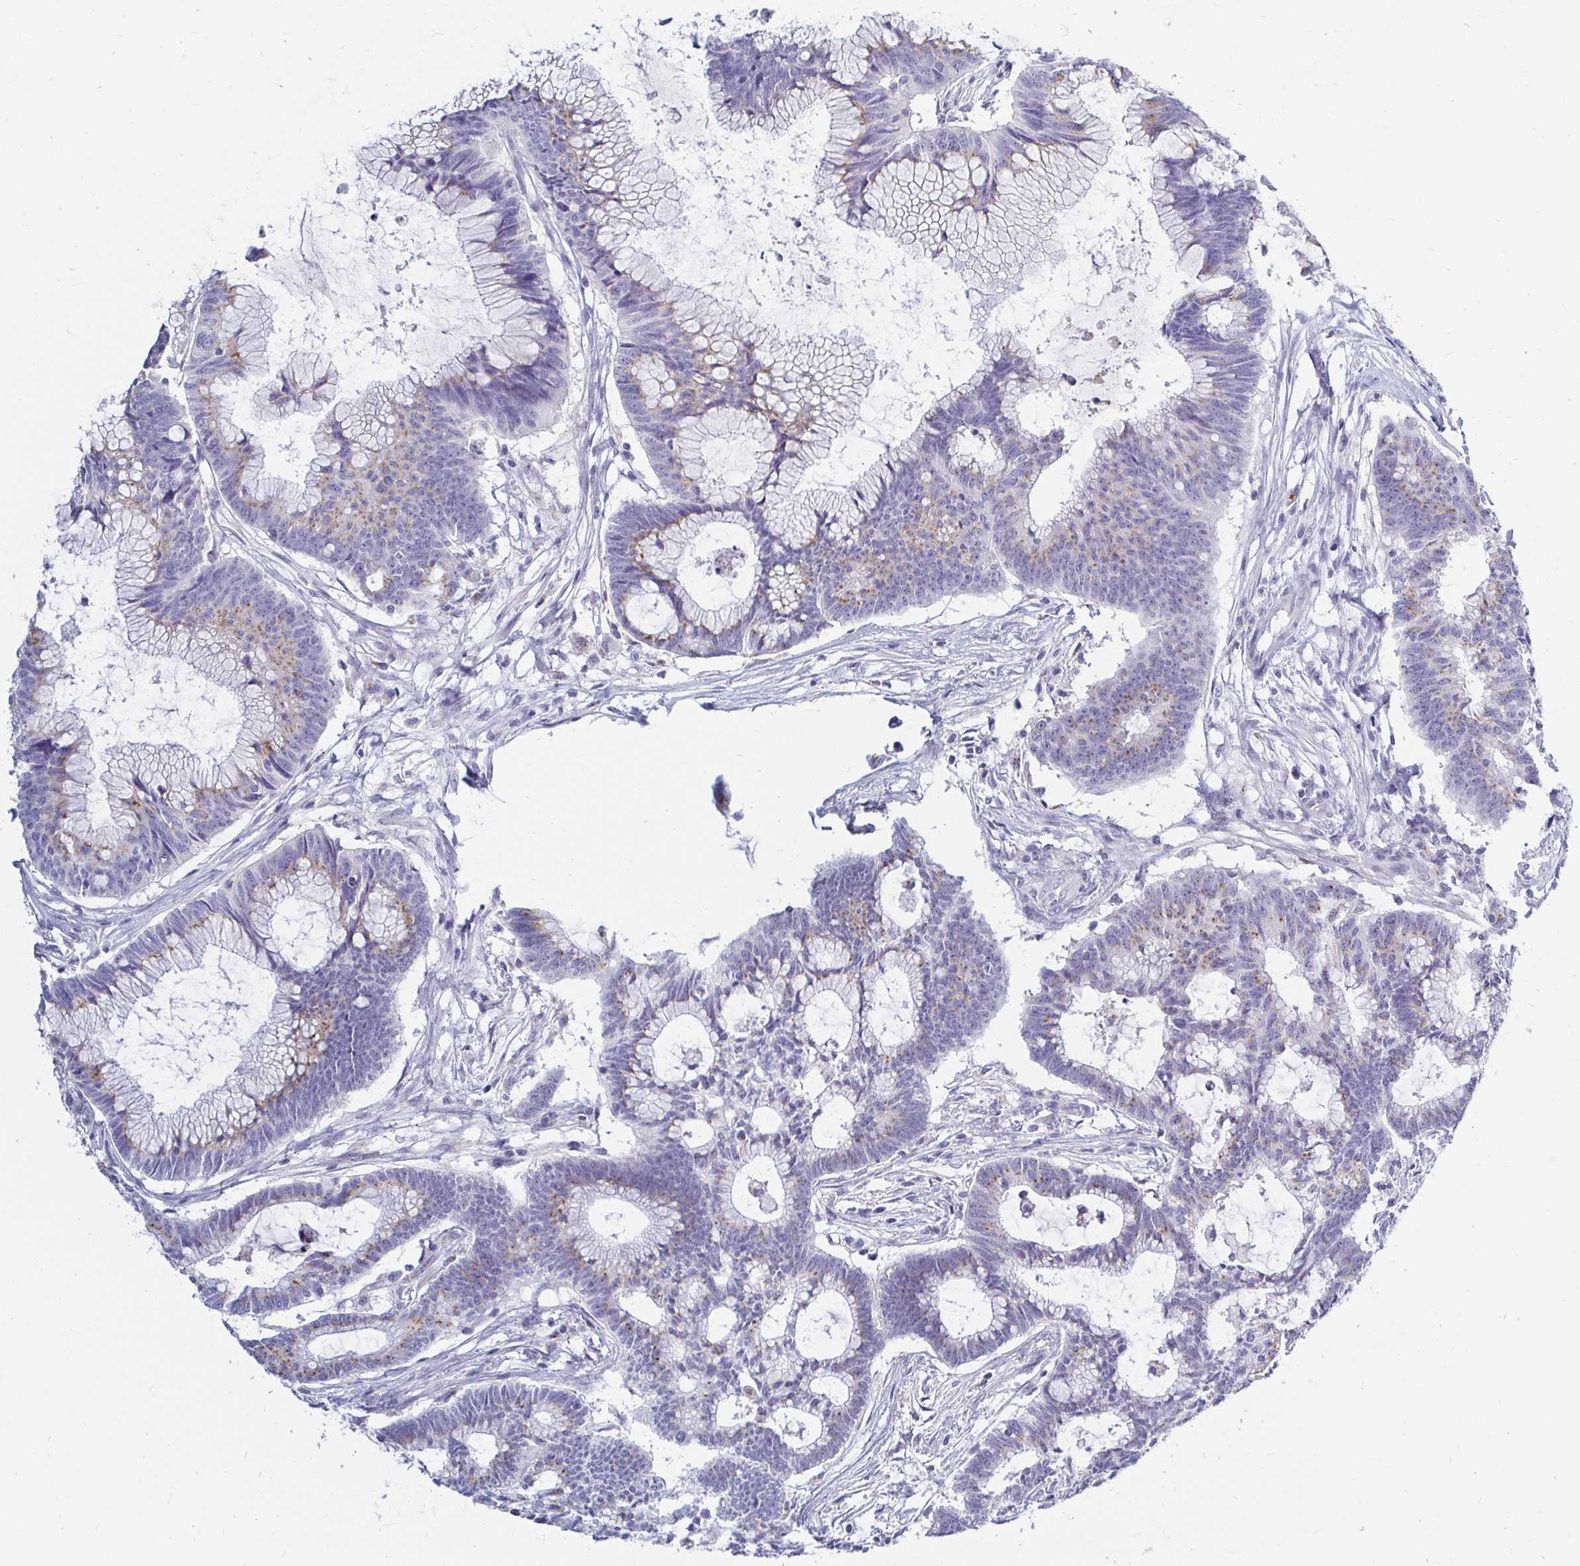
{"staining": {"intensity": "weak", "quantity": "25%-75%", "location": "cytoplasmic/membranous"}, "tissue": "colorectal cancer", "cell_type": "Tumor cells", "image_type": "cancer", "snomed": [{"axis": "morphology", "description": "Adenocarcinoma, NOS"}, {"axis": "topography", "description": "Colon"}], "caption": "Colorectal cancer tissue displays weak cytoplasmic/membranous staining in approximately 25%-75% of tumor cells", "gene": "OR51D1", "patient": {"sex": "female", "age": 78}}